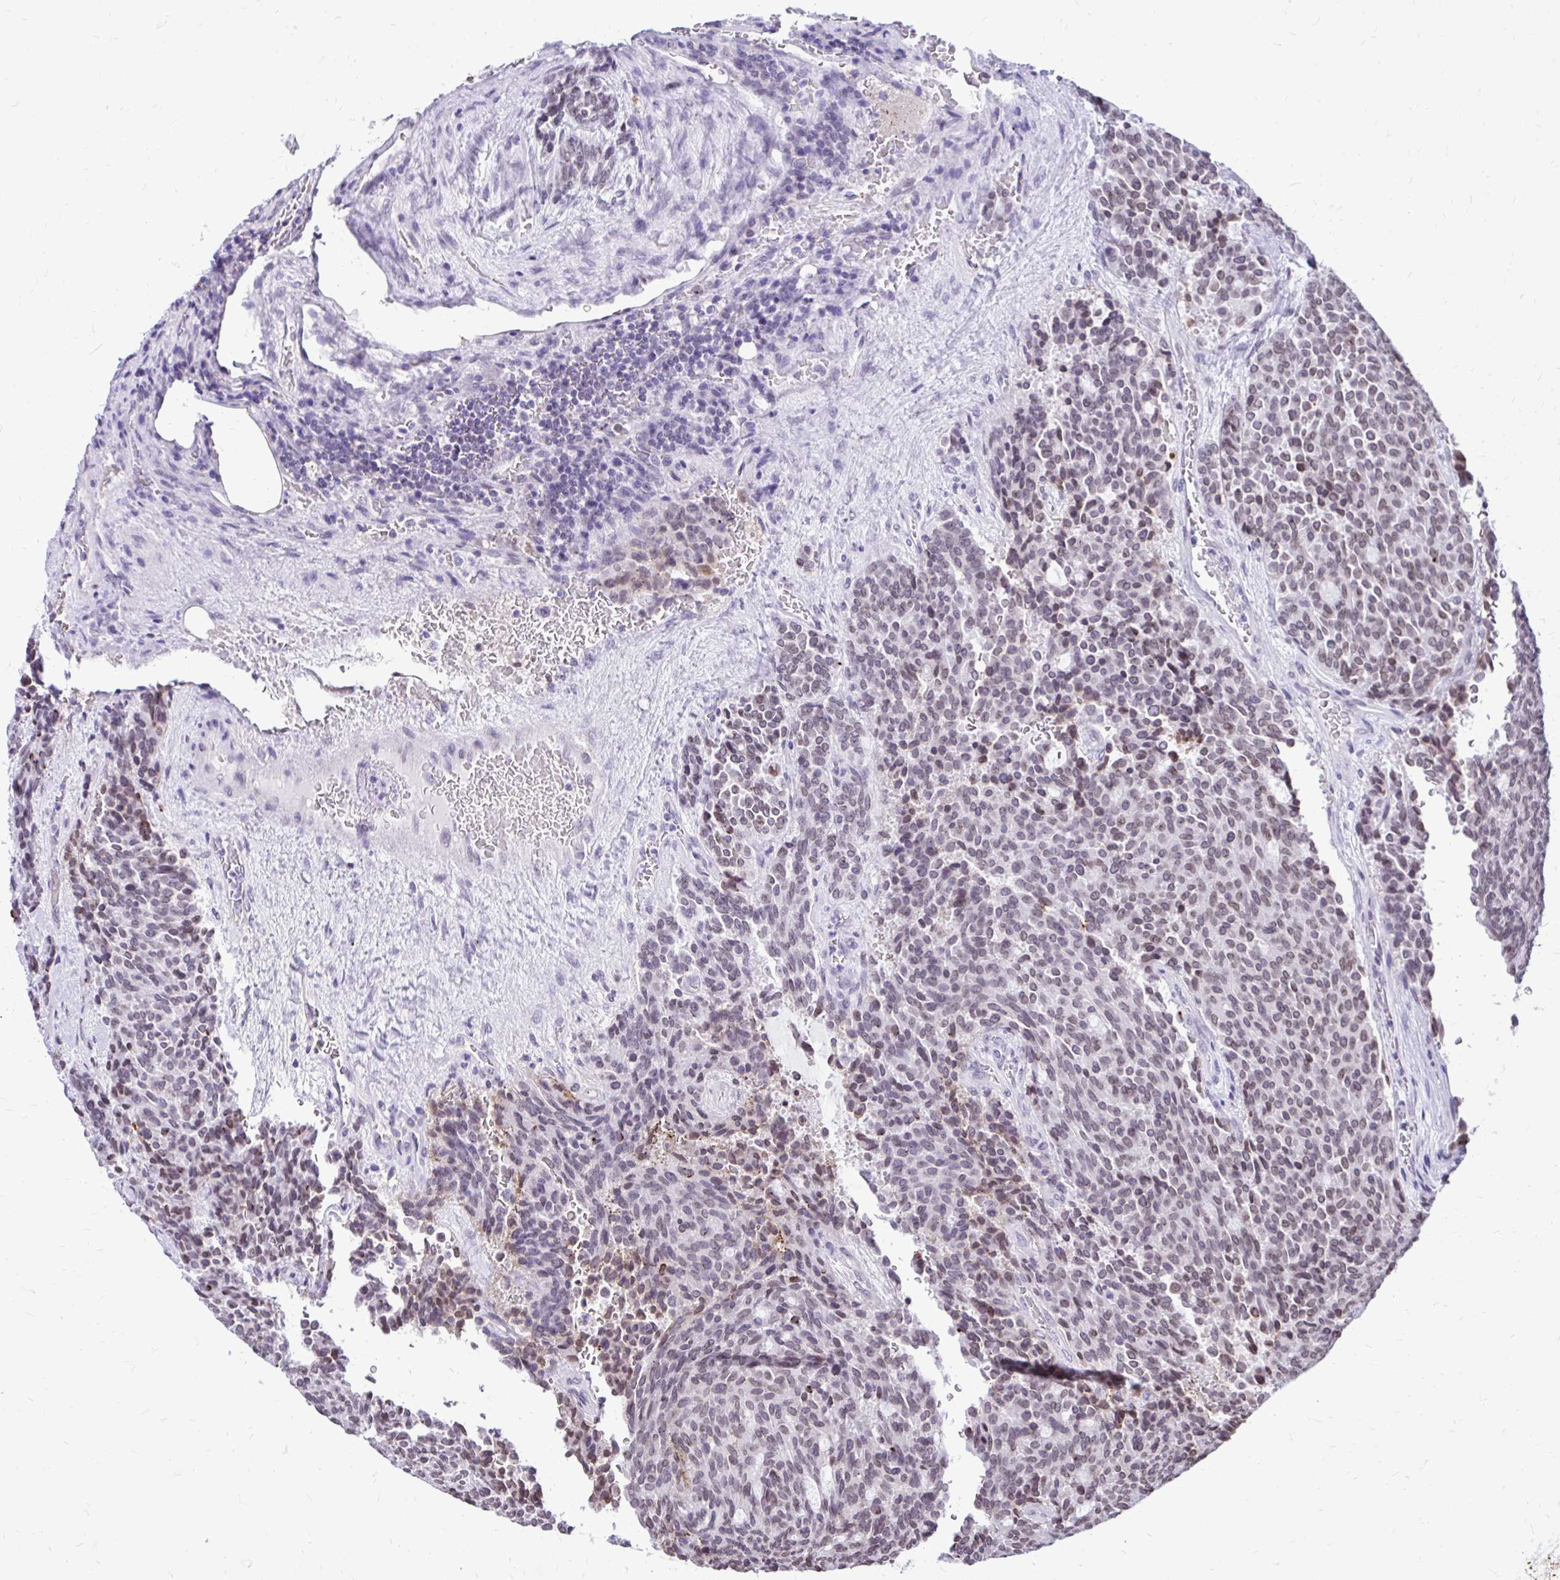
{"staining": {"intensity": "moderate", "quantity": "<25%", "location": "nuclear"}, "tissue": "carcinoid", "cell_type": "Tumor cells", "image_type": "cancer", "snomed": [{"axis": "morphology", "description": "Carcinoid, malignant, NOS"}, {"axis": "topography", "description": "Pancreas"}], "caption": "DAB immunohistochemical staining of carcinoid demonstrates moderate nuclear protein positivity in about <25% of tumor cells.", "gene": "BANF1", "patient": {"sex": "female", "age": 54}}